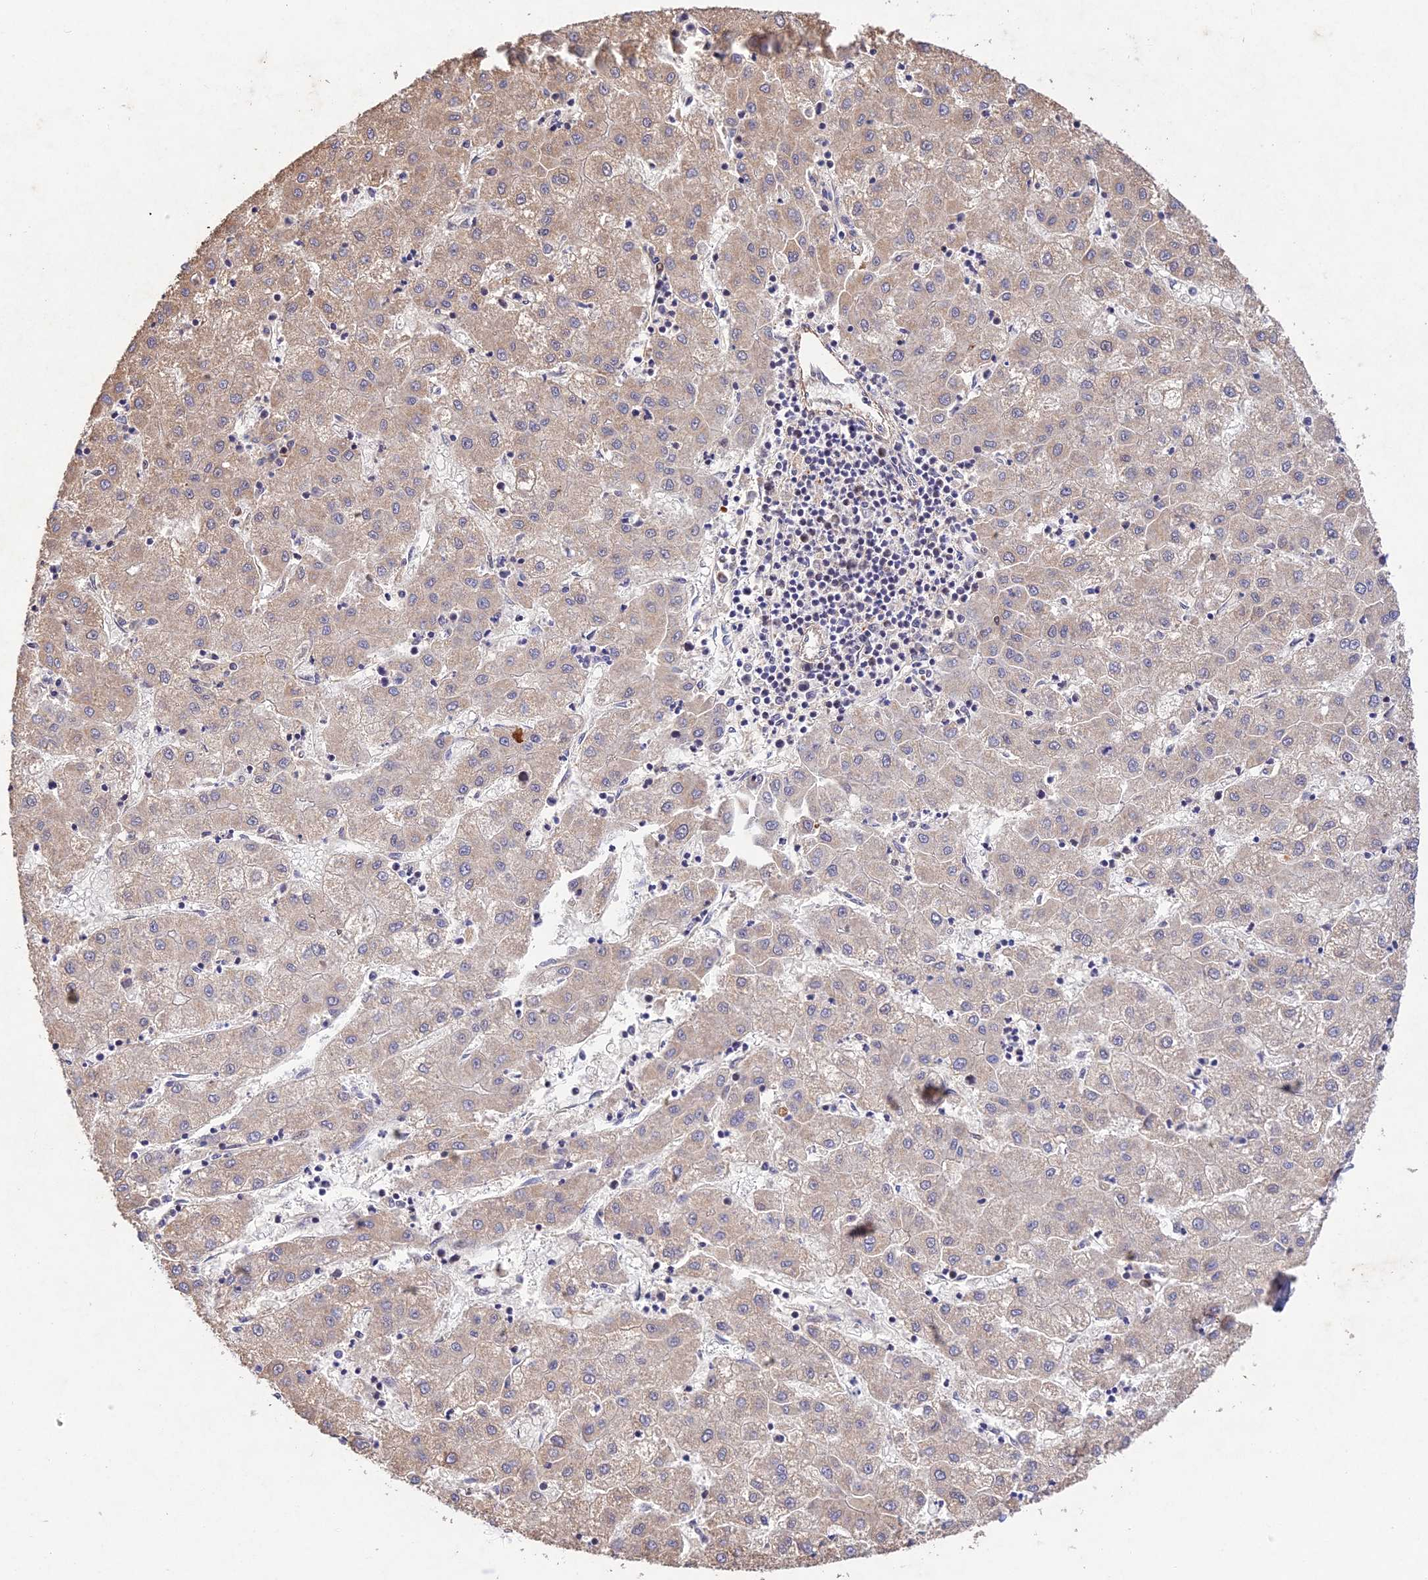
{"staining": {"intensity": "weak", "quantity": "<25%", "location": "cytoplasmic/membranous"}, "tissue": "liver cancer", "cell_type": "Tumor cells", "image_type": "cancer", "snomed": [{"axis": "morphology", "description": "Carcinoma, Hepatocellular, NOS"}, {"axis": "topography", "description": "Liver"}], "caption": "Immunohistochemical staining of hepatocellular carcinoma (liver) exhibits no significant expression in tumor cells.", "gene": "WDR55", "patient": {"sex": "male", "age": 72}}